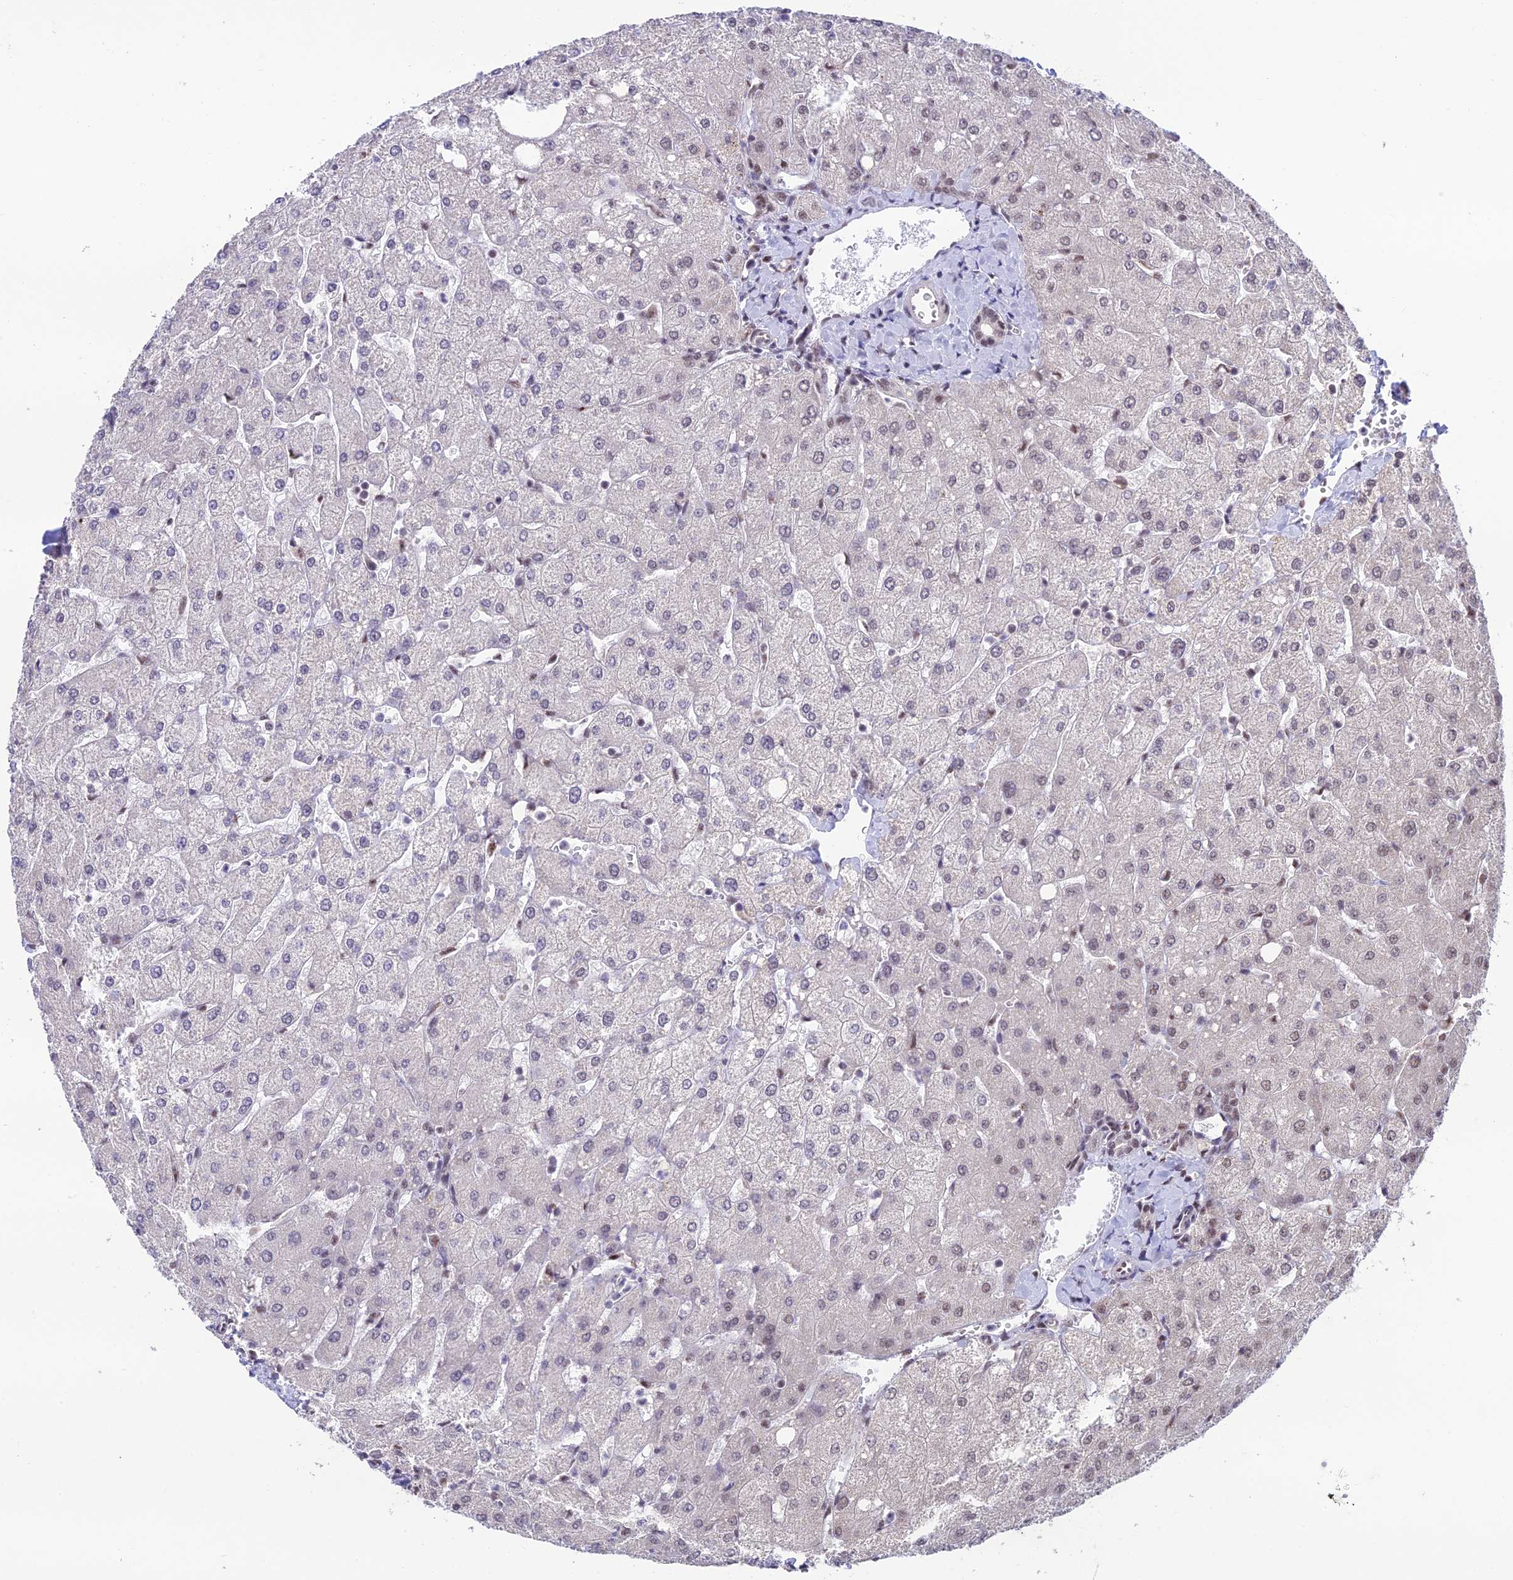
{"staining": {"intensity": "negative", "quantity": "none", "location": "none"}, "tissue": "liver", "cell_type": "Cholangiocytes", "image_type": "normal", "snomed": [{"axis": "morphology", "description": "Normal tissue, NOS"}, {"axis": "topography", "description": "Liver"}], "caption": "Immunohistochemistry (IHC) histopathology image of normal human liver stained for a protein (brown), which reveals no staining in cholangiocytes. The staining was performed using DAB to visualize the protein expression in brown, while the nuclei were stained in blue with hematoxylin (Magnification: 20x).", "gene": "THOC7", "patient": {"sex": "male", "age": 55}}